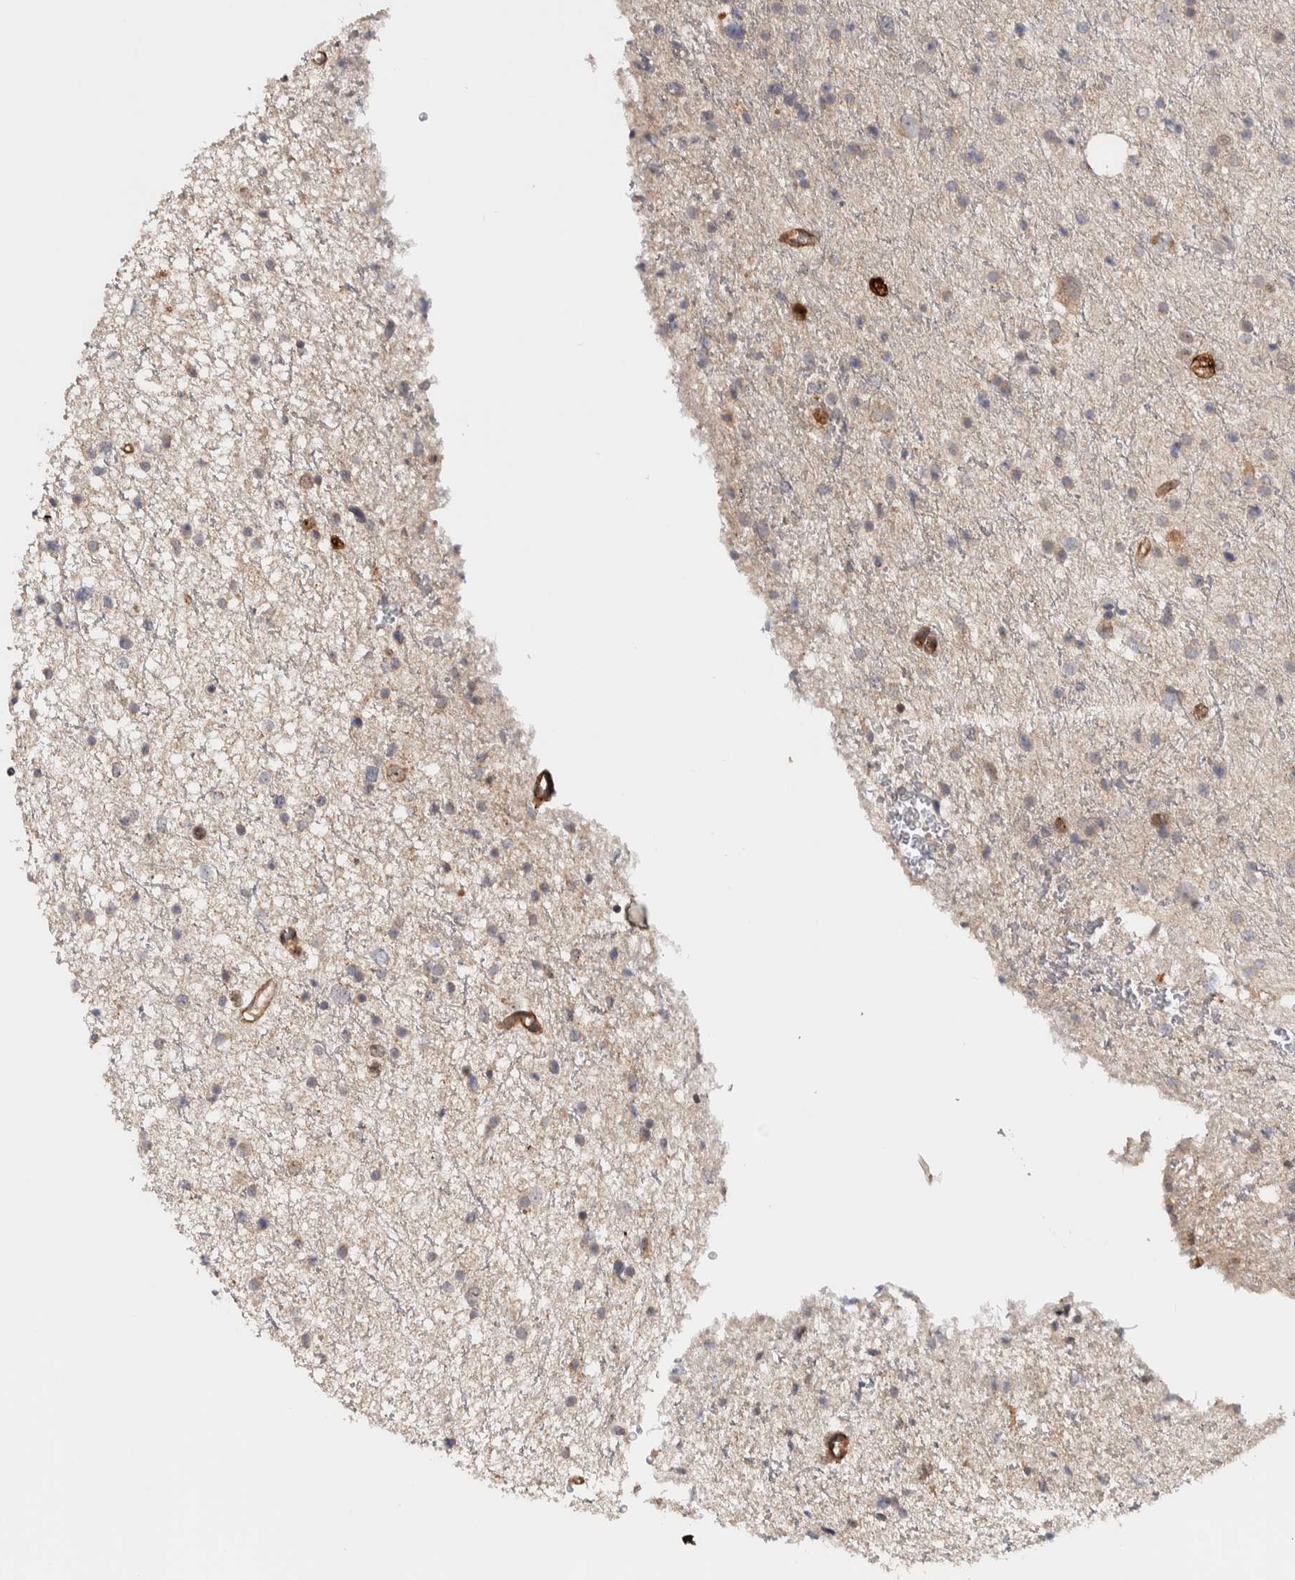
{"staining": {"intensity": "weak", "quantity": "<25%", "location": "cytoplasmic/membranous"}, "tissue": "glioma", "cell_type": "Tumor cells", "image_type": "cancer", "snomed": [{"axis": "morphology", "description": "Glioma, malignant, Low grade"}, {"axis": "topography", "description": "Brain"}], "caption": "Immunohistochemical staining of glioma demonstrates no significant expression in tumor cells.", "gene": "CHMP4C", "patient": {"sex": "female", "age": 37}}